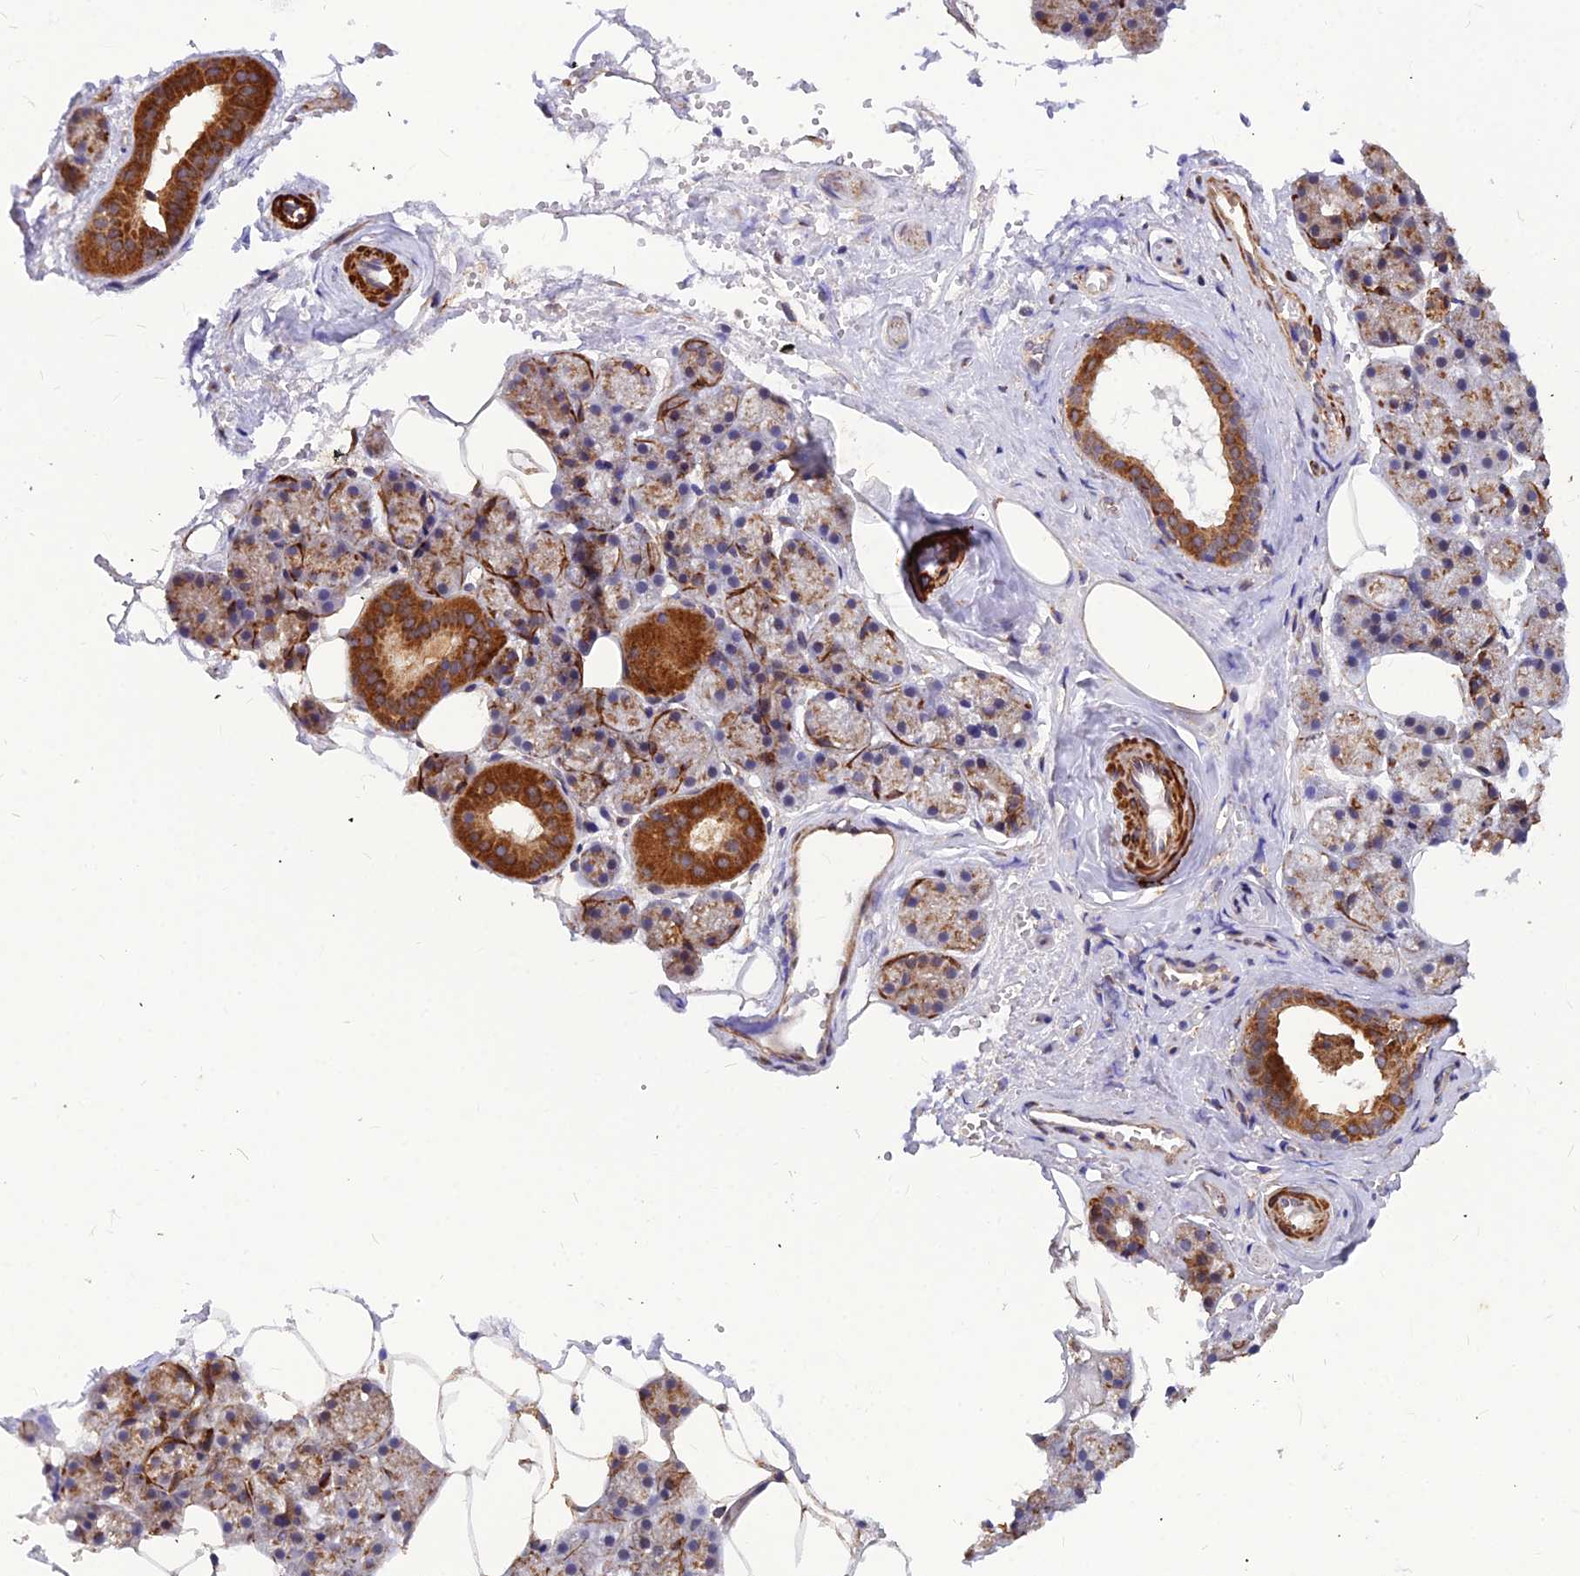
{"staining": {"intensity": "moderate", "quantity": ">75%", "location": "cytoplasmic/membranous"}, "tissue": "salivary gland", "cell_type": "Glandular cells", "image_type": "normal", "snomed": [{"axis": "morphology", "description": "Normal tissue, NOS"}, {"axis": "topography", "description": "Salivary gland"}], "caption": "About >75% of glandular cells in normal human salivary gland show moderate cytoplasmic/membranous protein positivity as visualized by brown immunohistochemical staining.", "gene": "LEKR1", "patient": {"sex": "male", "age": 62}}